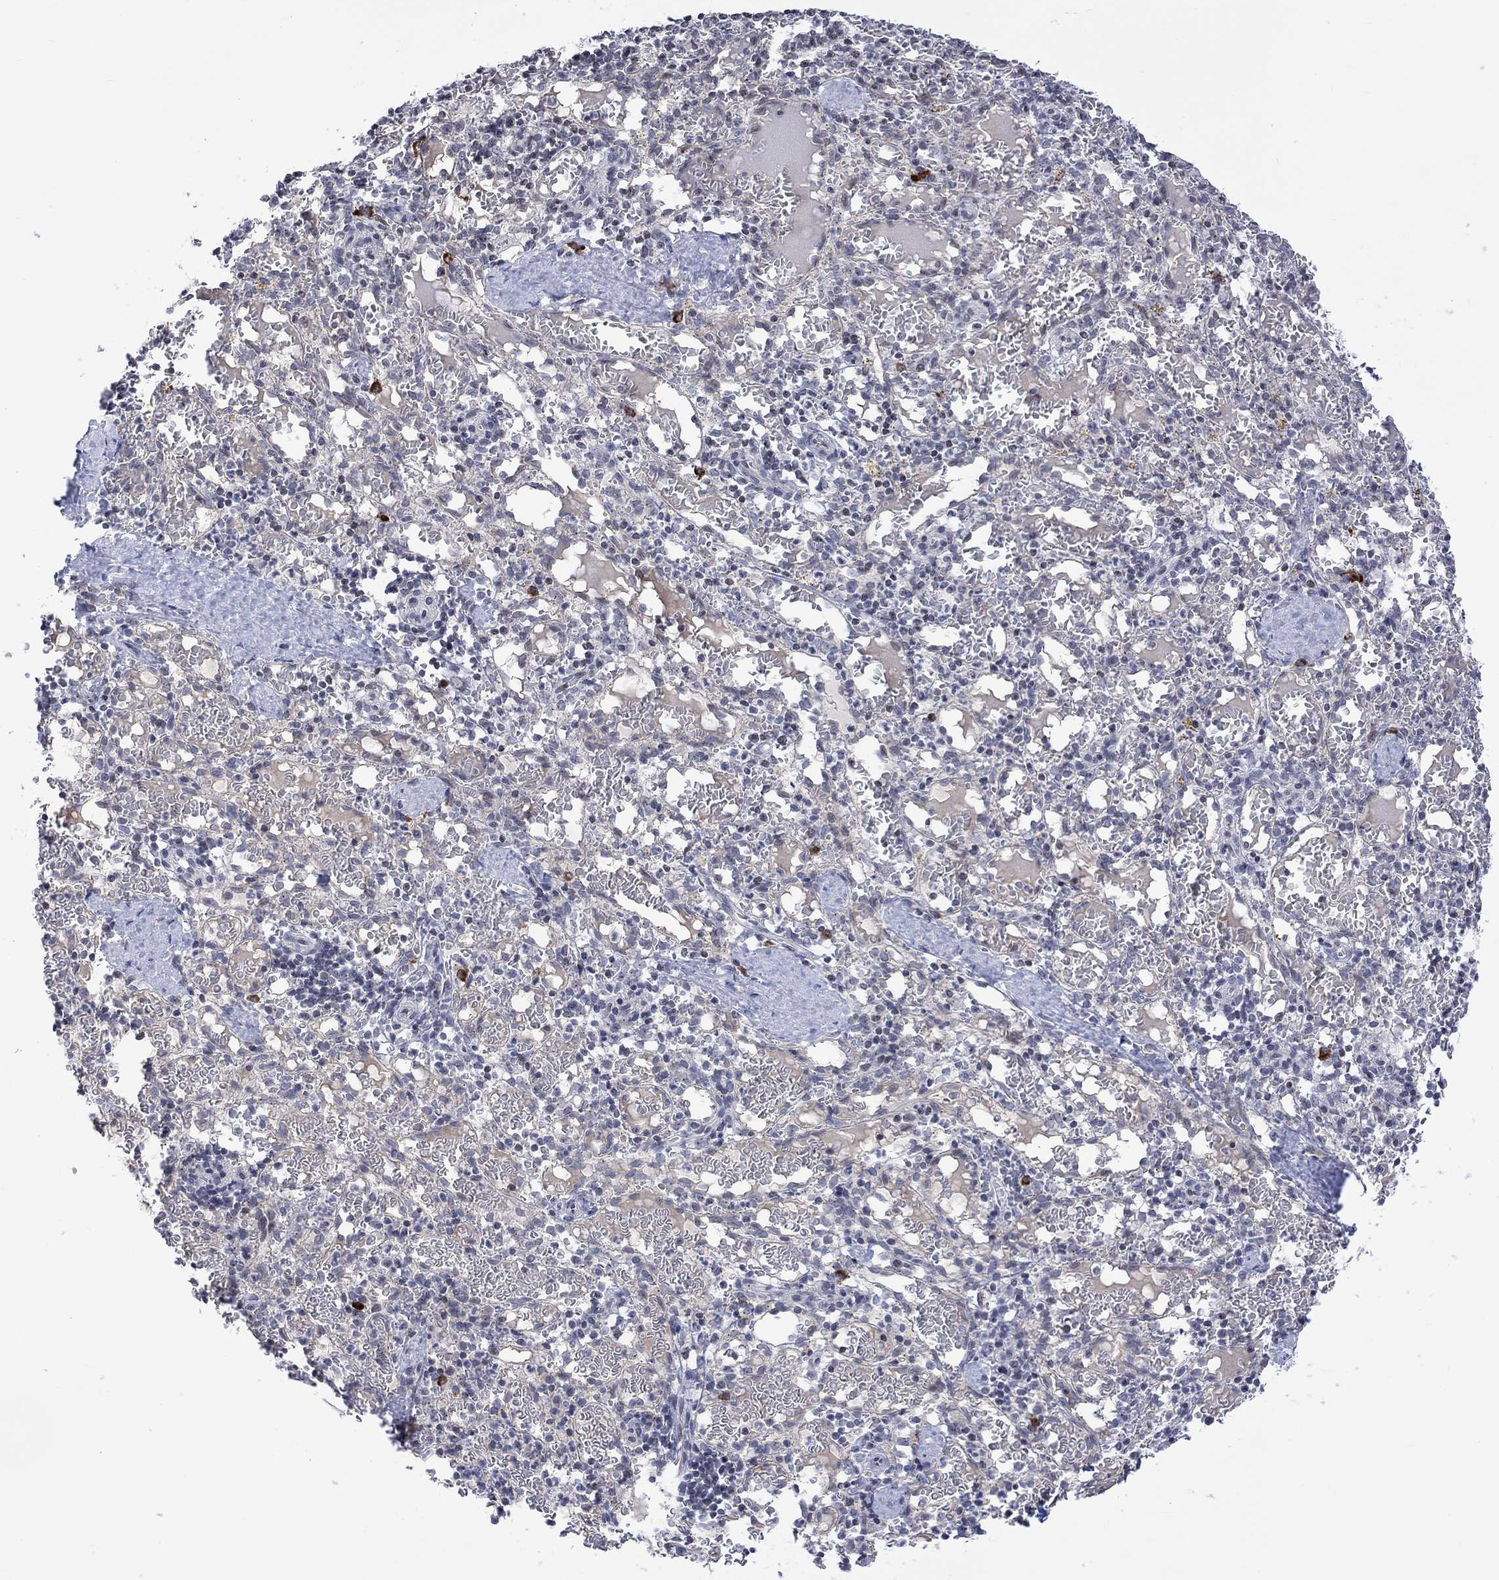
{"staining": {"intensity": "negative", "quantity": "none", "location": "none"}, "tissue": "spleen", "cell_type": "Cells in red pulp", "image_type": "normal", "snomed": [{"axis": "morphology", "description": "Normal tissue, NOS"}, {"axis": "topography", "description": "Spleen"}], "caption": "Immunohistochemistry histopathology image of benign spleen: spleen stained with DAB (3,3'-diaminobenzidine) shows no significant protein positivity in cells in red pulp.", "gene": "DCX", "patient": {"sex": "male", "age": 11}}